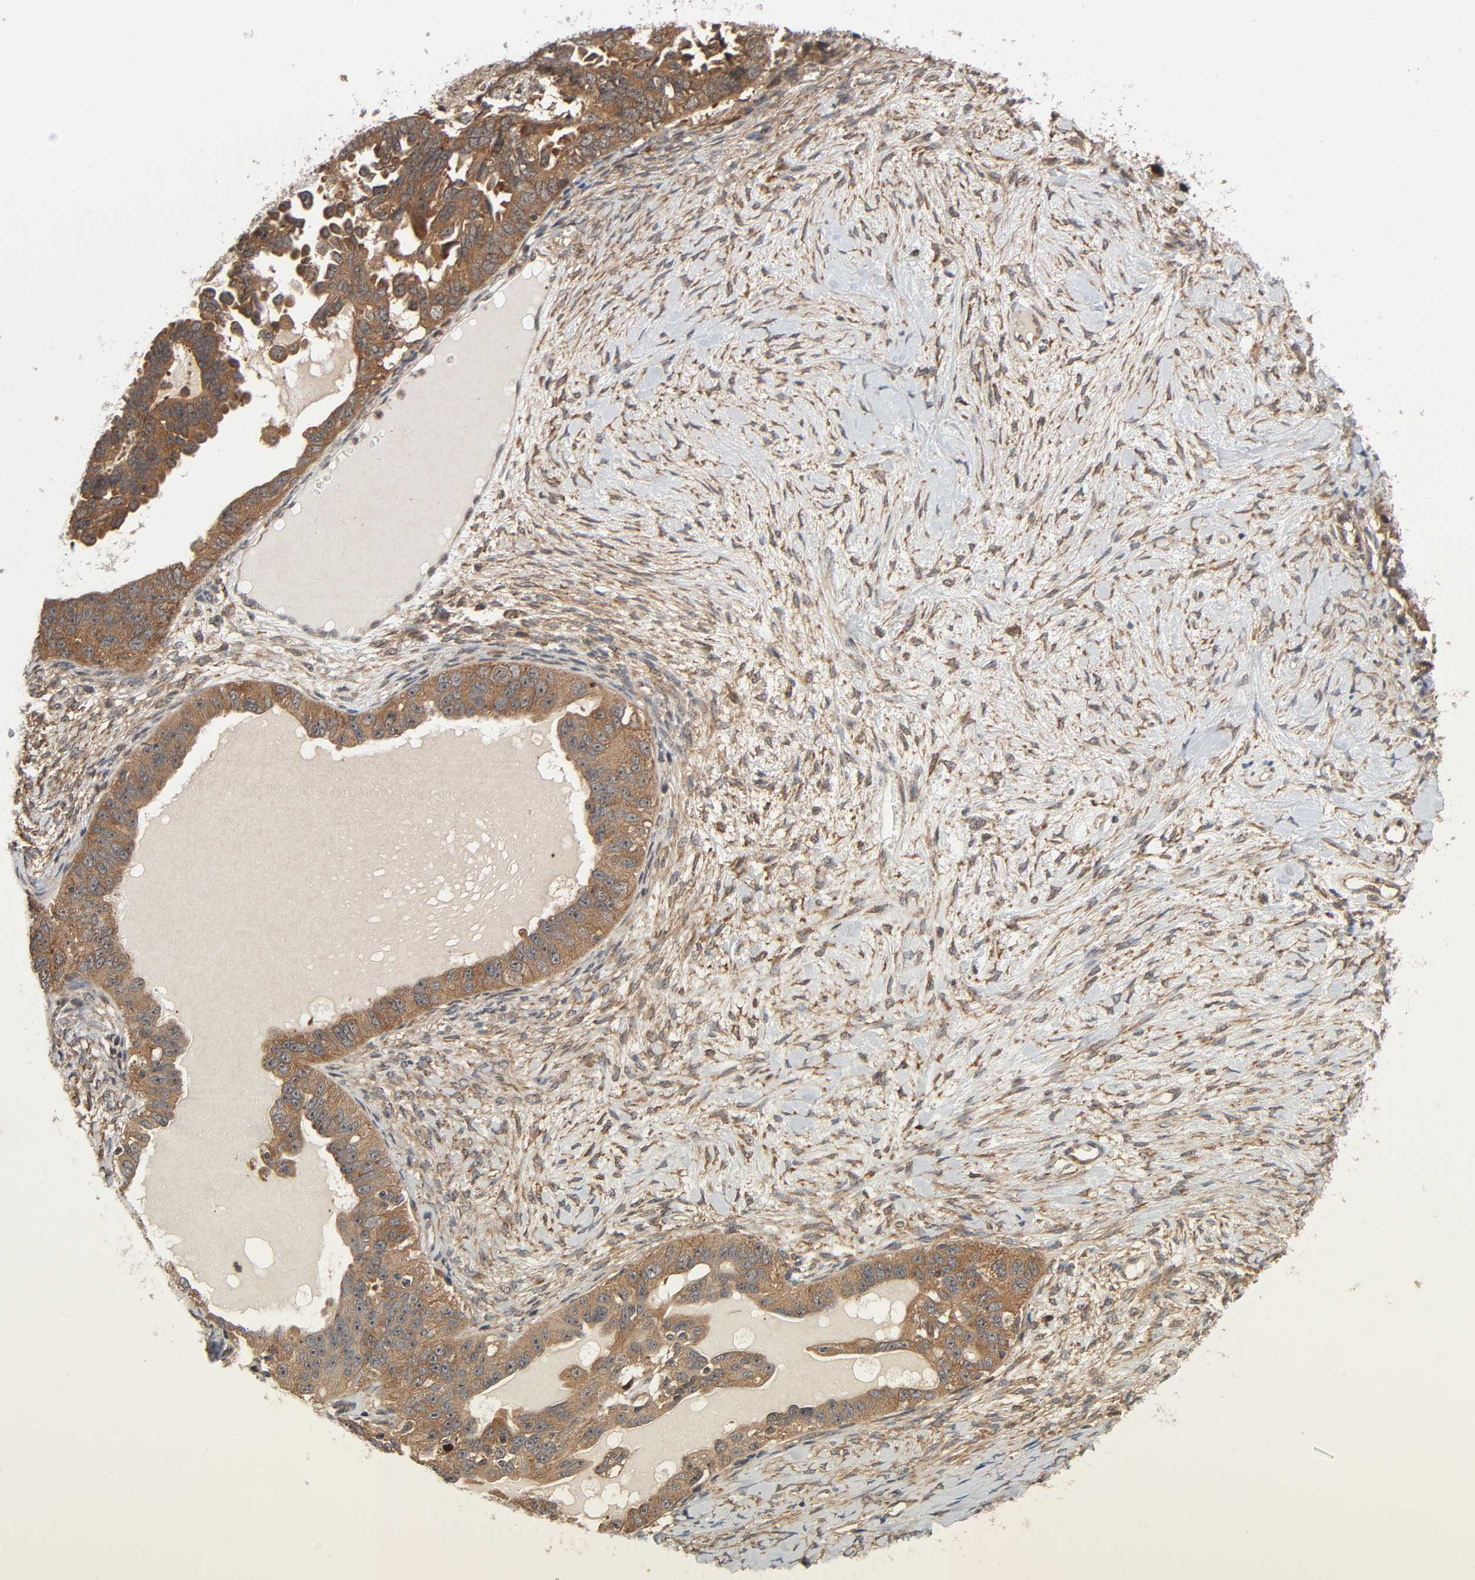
{"staining": {"intensity": "moderate", "quantity": ">75%", "location": "cytoplasmic/membranous"}, "tissue": "ovarian cancer", "cell_type": "Tumor cells", "image_type": "cancer", "snomed": [{"axis": "morphology", "description": "Cystadenocarcinoma, serous, NOS"}, {"axis": "topography", "description": "Ovary"}], "caption": "Protein positivity by immunohistochemistry shows moderate cytoplasmic/membranous positivity in about >75% of tumor cells in serous cystadenocarcinoma (ovarian).", "gene": "PPP2R1B", "patient": {"sex": "female", "age": 82}}